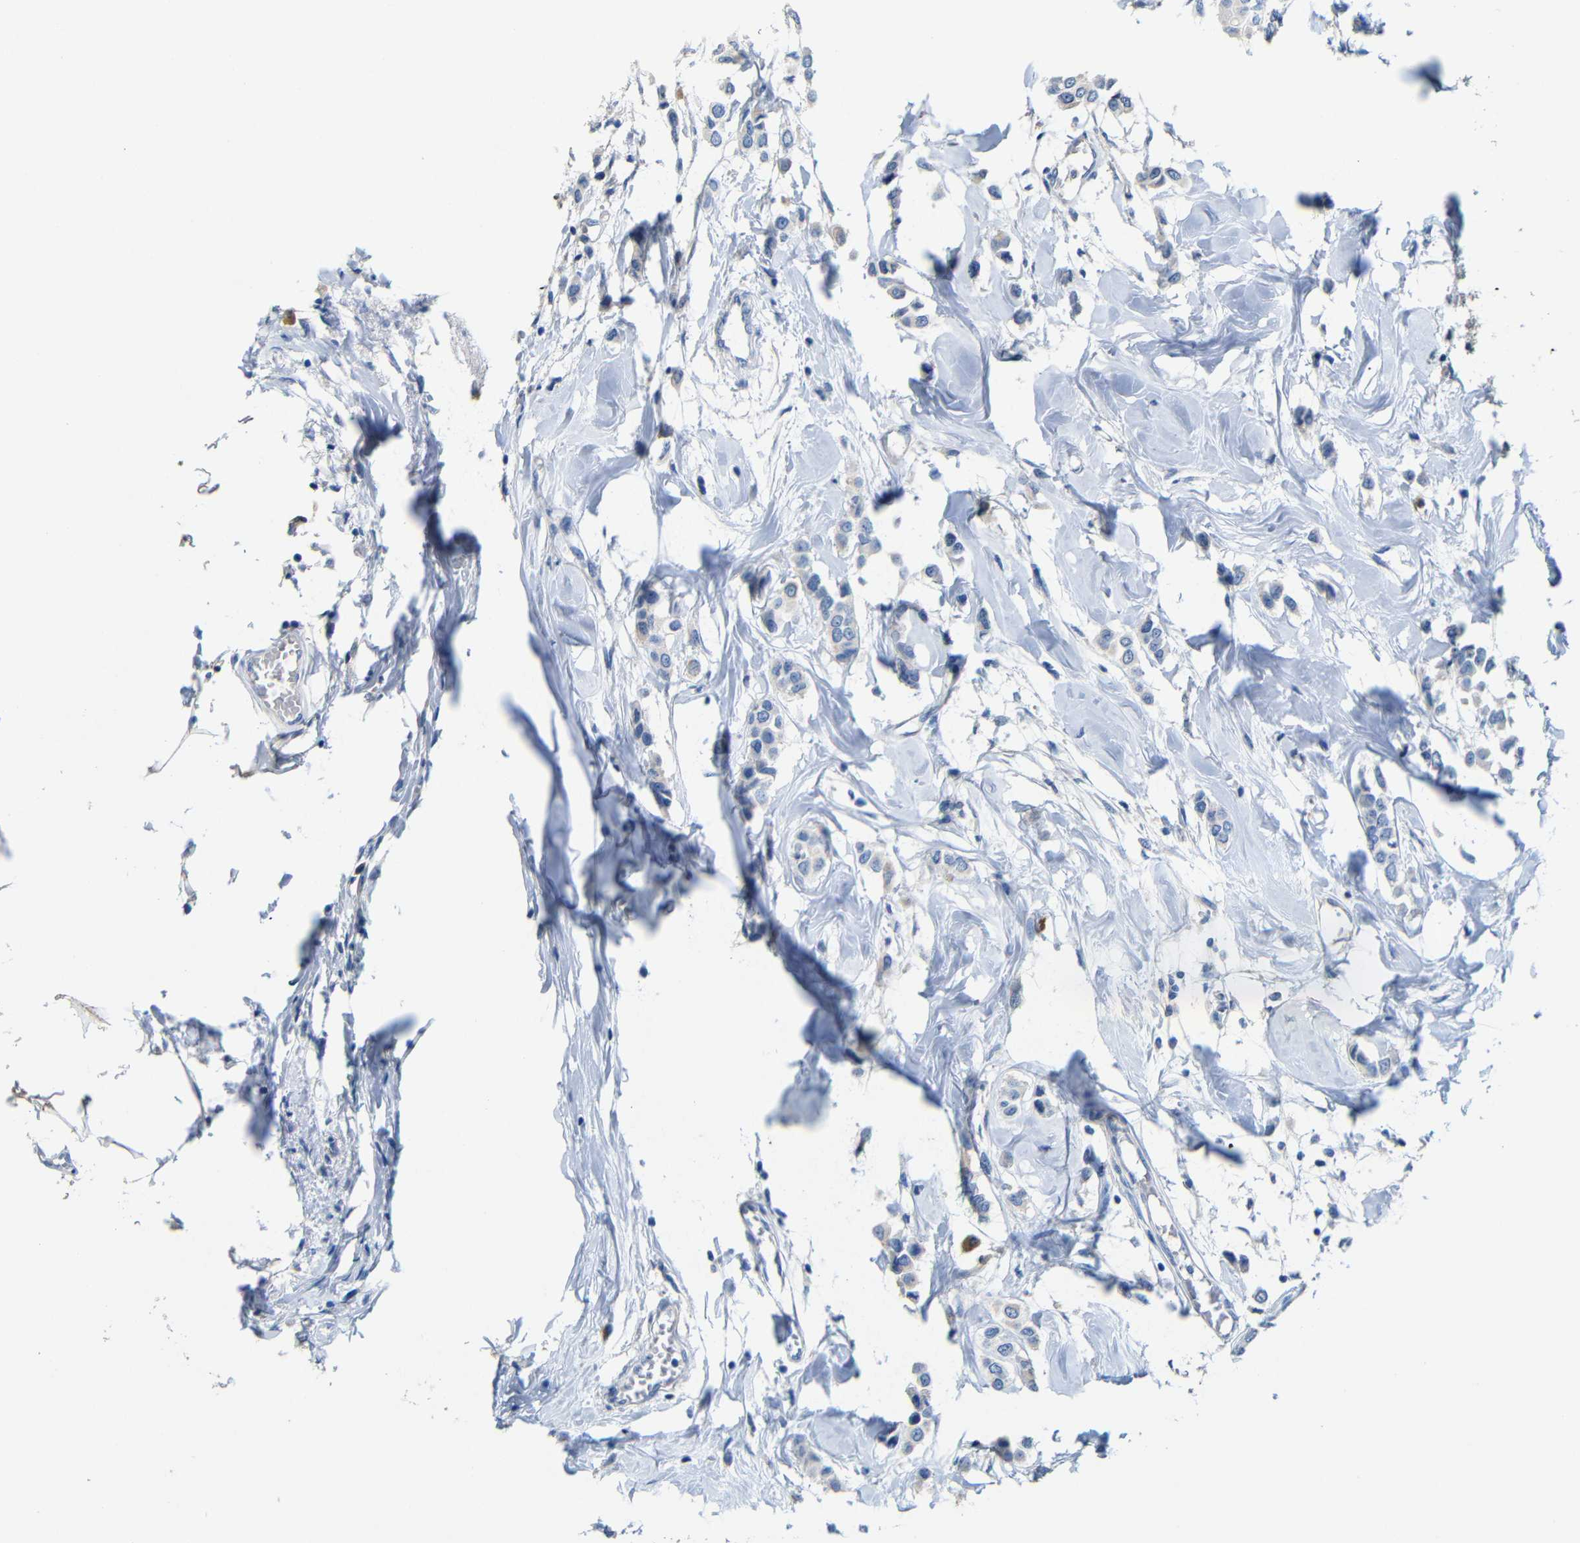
{"staining": {"intensity": "negative", "quantity": "none", "location": "none"}, "tissue": "breast cancer", "cell_type": "Tumor cells", "image_type": "cancer", "snomed": [{"axis": "morphology", "description": "Lobular carcinoma"}, {"axis": "topography", "description": "Breast"}], "caption": "DAB immunohistochemical staining of human lobular carcinoma (breast) demonstrates no significant staining in tumor cells.", "gene": "ACKR2", "patient": {"sex": "female", "age": 51}}